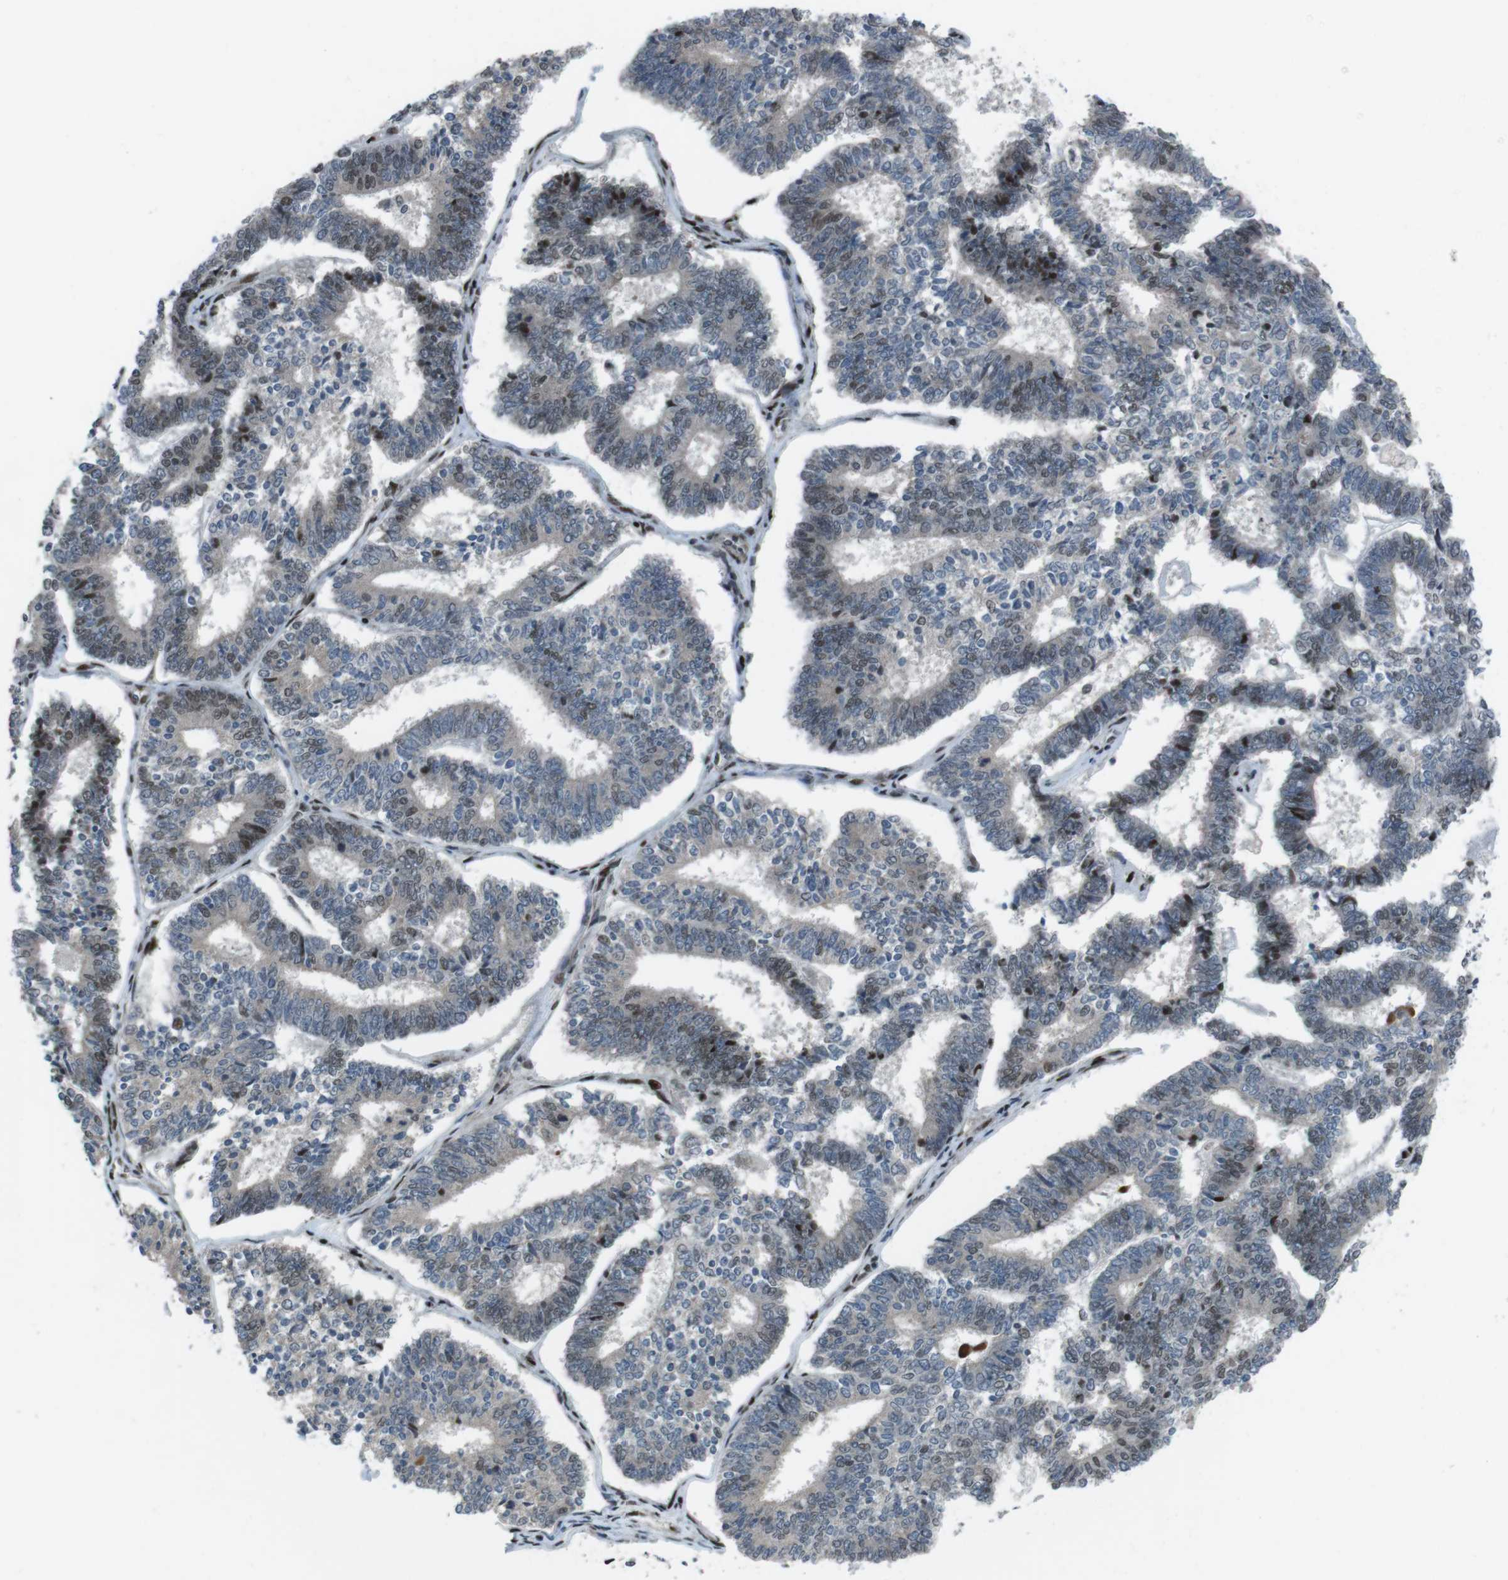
{"staining": {"intensity": "strong", "quantity": "25%-75%", "location": "nuclear"}, "tissue": "endometrial cancer", "cell_type": "Tumor cells", "image_type": "cancer", "snomed": [{"axis": "morphology", "description": "Adenocarcinoma, NOS"}, {"axis": "topography", "description": "Endometrium"}], "caption": "About 25%-75% of tumor cells in human adenocarcinoma (endometrial) reveal strong nuclear protein expression as visualized by brown immunohistochemical staining.", "gene": "PBRM1", "patient": {"sex": "female", "age": 70}}